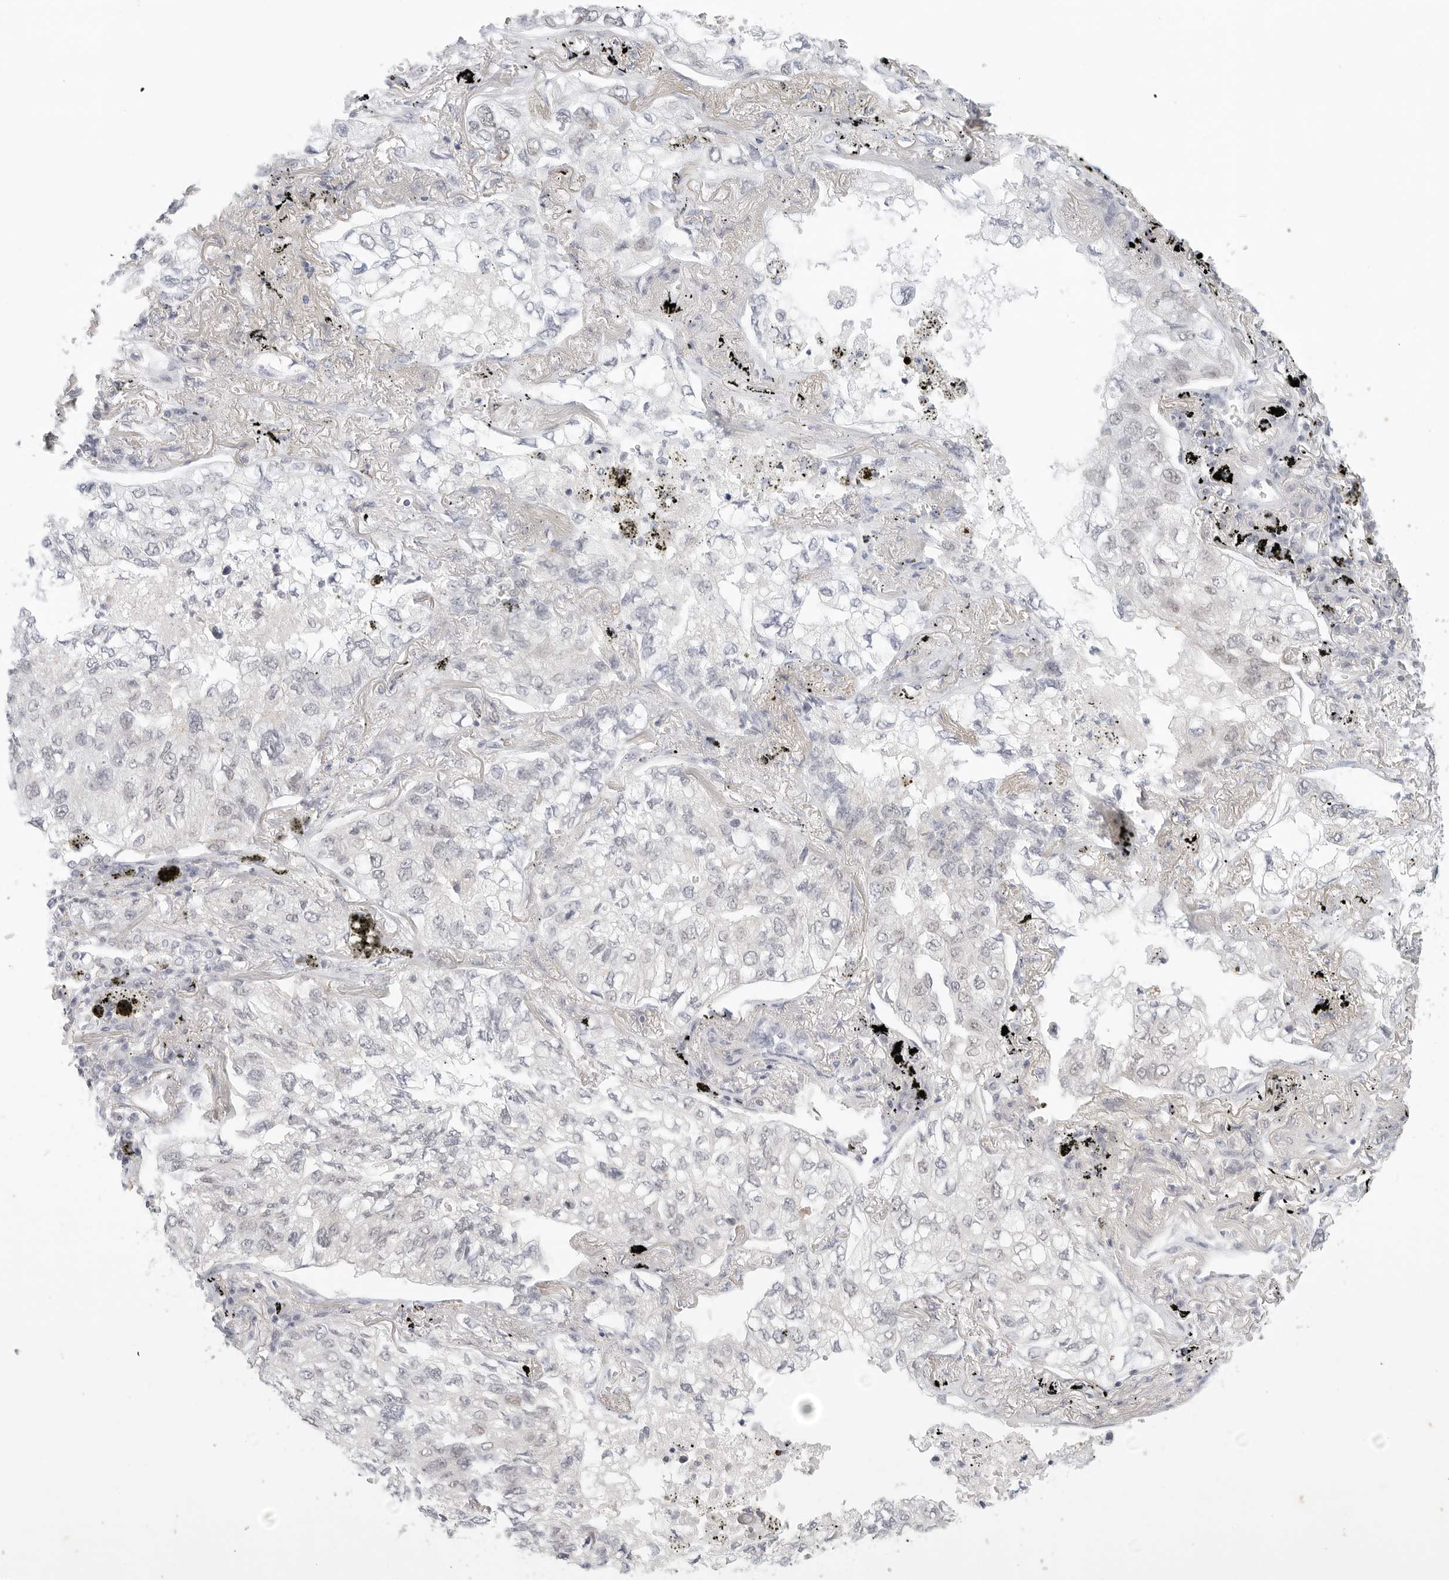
{"staining": {"intensity": "weak", "quantity": "<25%", "location": "nuclear"}, "tissue": "lung cancer", "cell_type": "Tumor cells", "image_type": "cancer", "snomed": [{"axis": "morphology", "description": "Adenocarcinoma, NOS"}, {"axis": "topography", "description": "Lung"}], "caption": "Immunohistochemistry image of lung cancer (adenocarcinoma) stained for a protein (brown), which reveals no expression in tumor cells. (DAB (3,3'-diaminobenzidine) immunohistochemistry (IHC) visualized using brightfield microscopy, high magnification).", "gene": "TSEN2", "patient": {"sex": "male", "age": 65}}